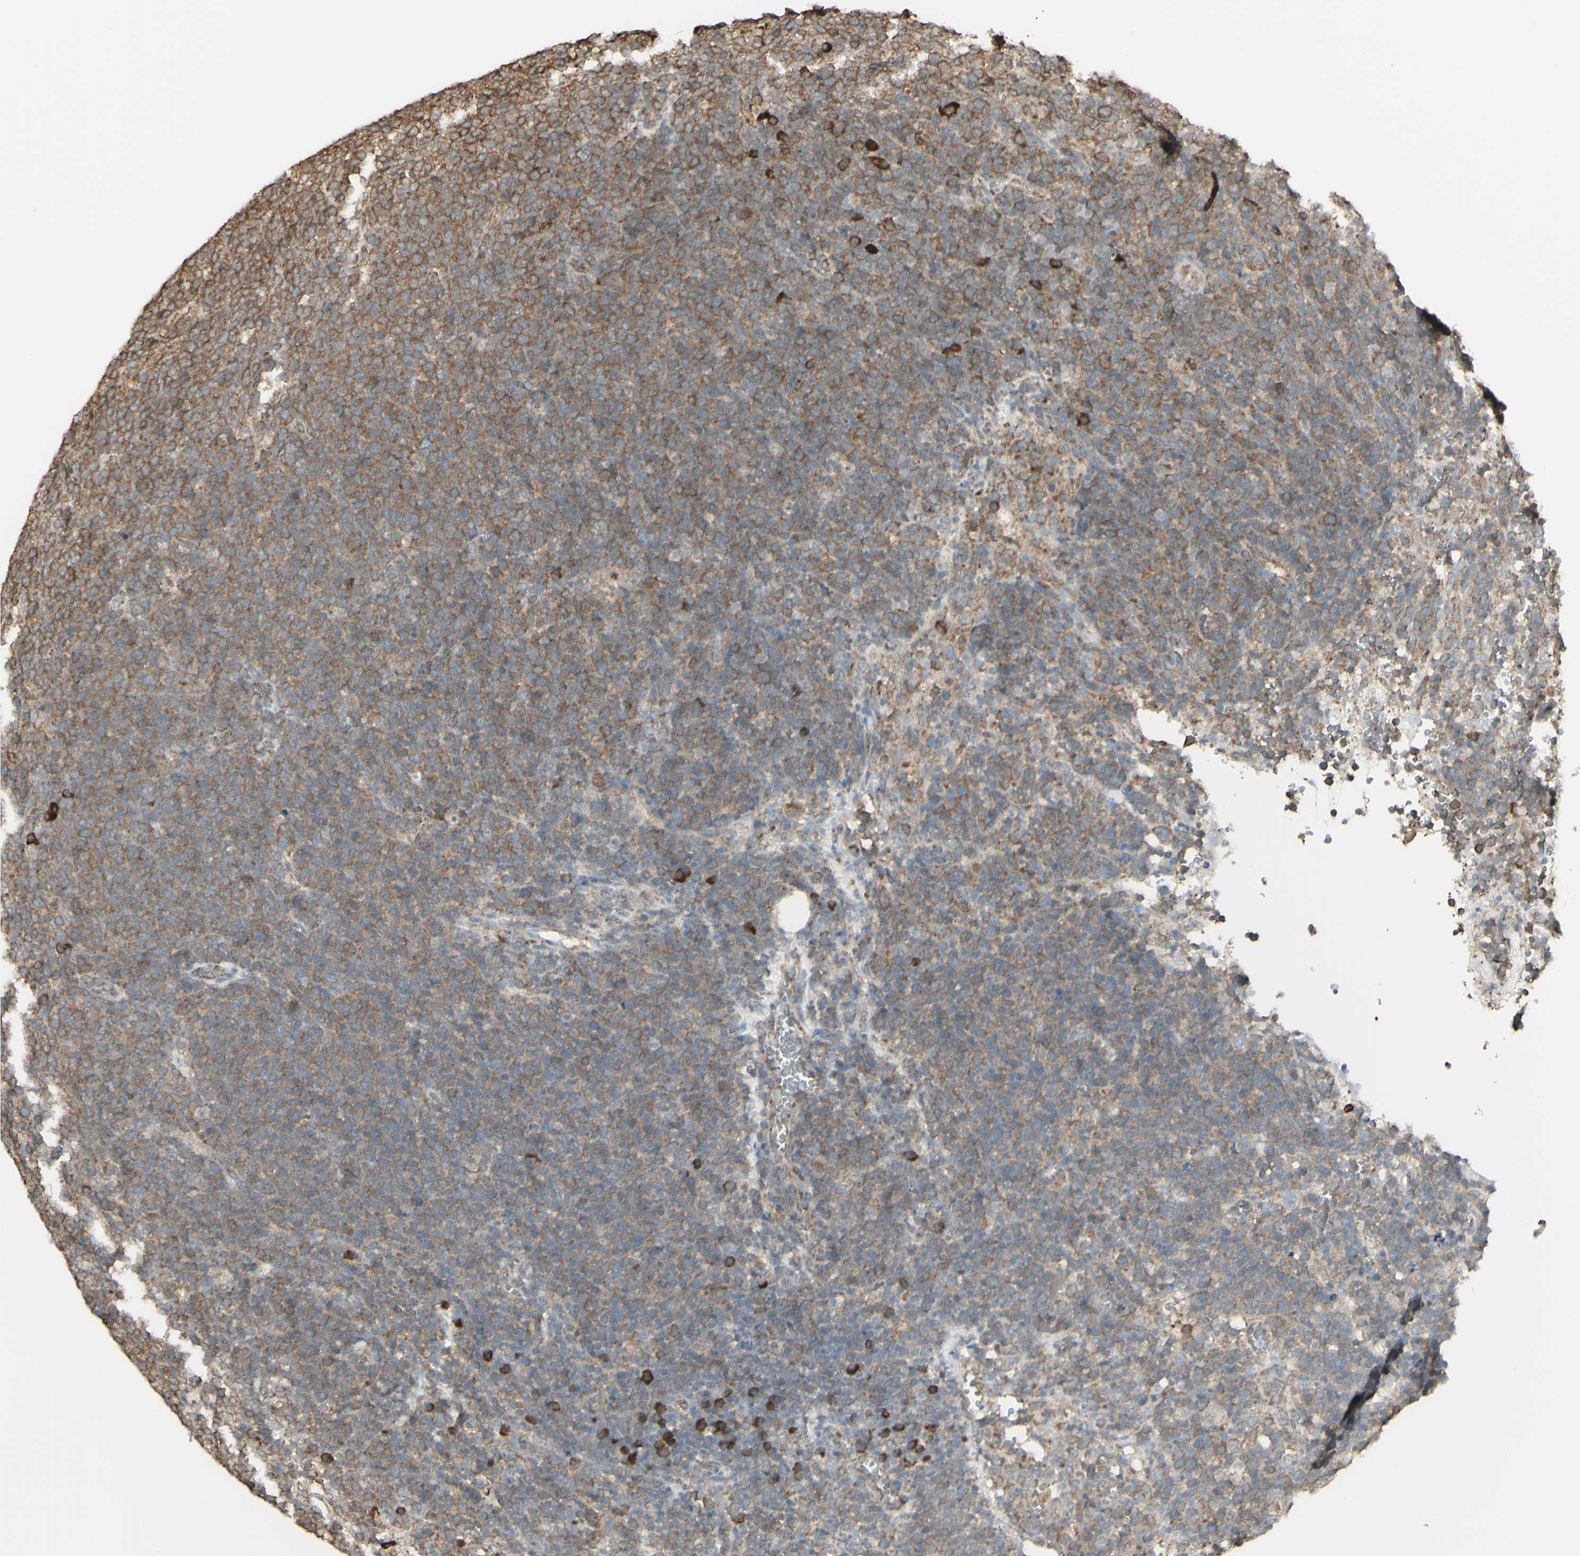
{"staining": {"intensity": "moderate", "quantity": "<25%", "location": "cytoplasmic/membranous"}, "tissue": "lymphoma", "cell_type": "Tumor cells", "image_type": "cancer", "snomed": [{"axis": "morphology", "description": "Malignant lymphoma, non-Hodgkin's type, High grade"}, {"axis": "topography", "description": "Lymph node"}], "caption": "Immunohistochemical staining of human high-grade malignant lymphoma, non-Hodgkin's type reveals low levels of moderate cytoplasmic/membranous protein staining in approximately <25% of tumor cells.", "gene": "EEF1B2", "patient": {"sex": "male", "age": 61}}